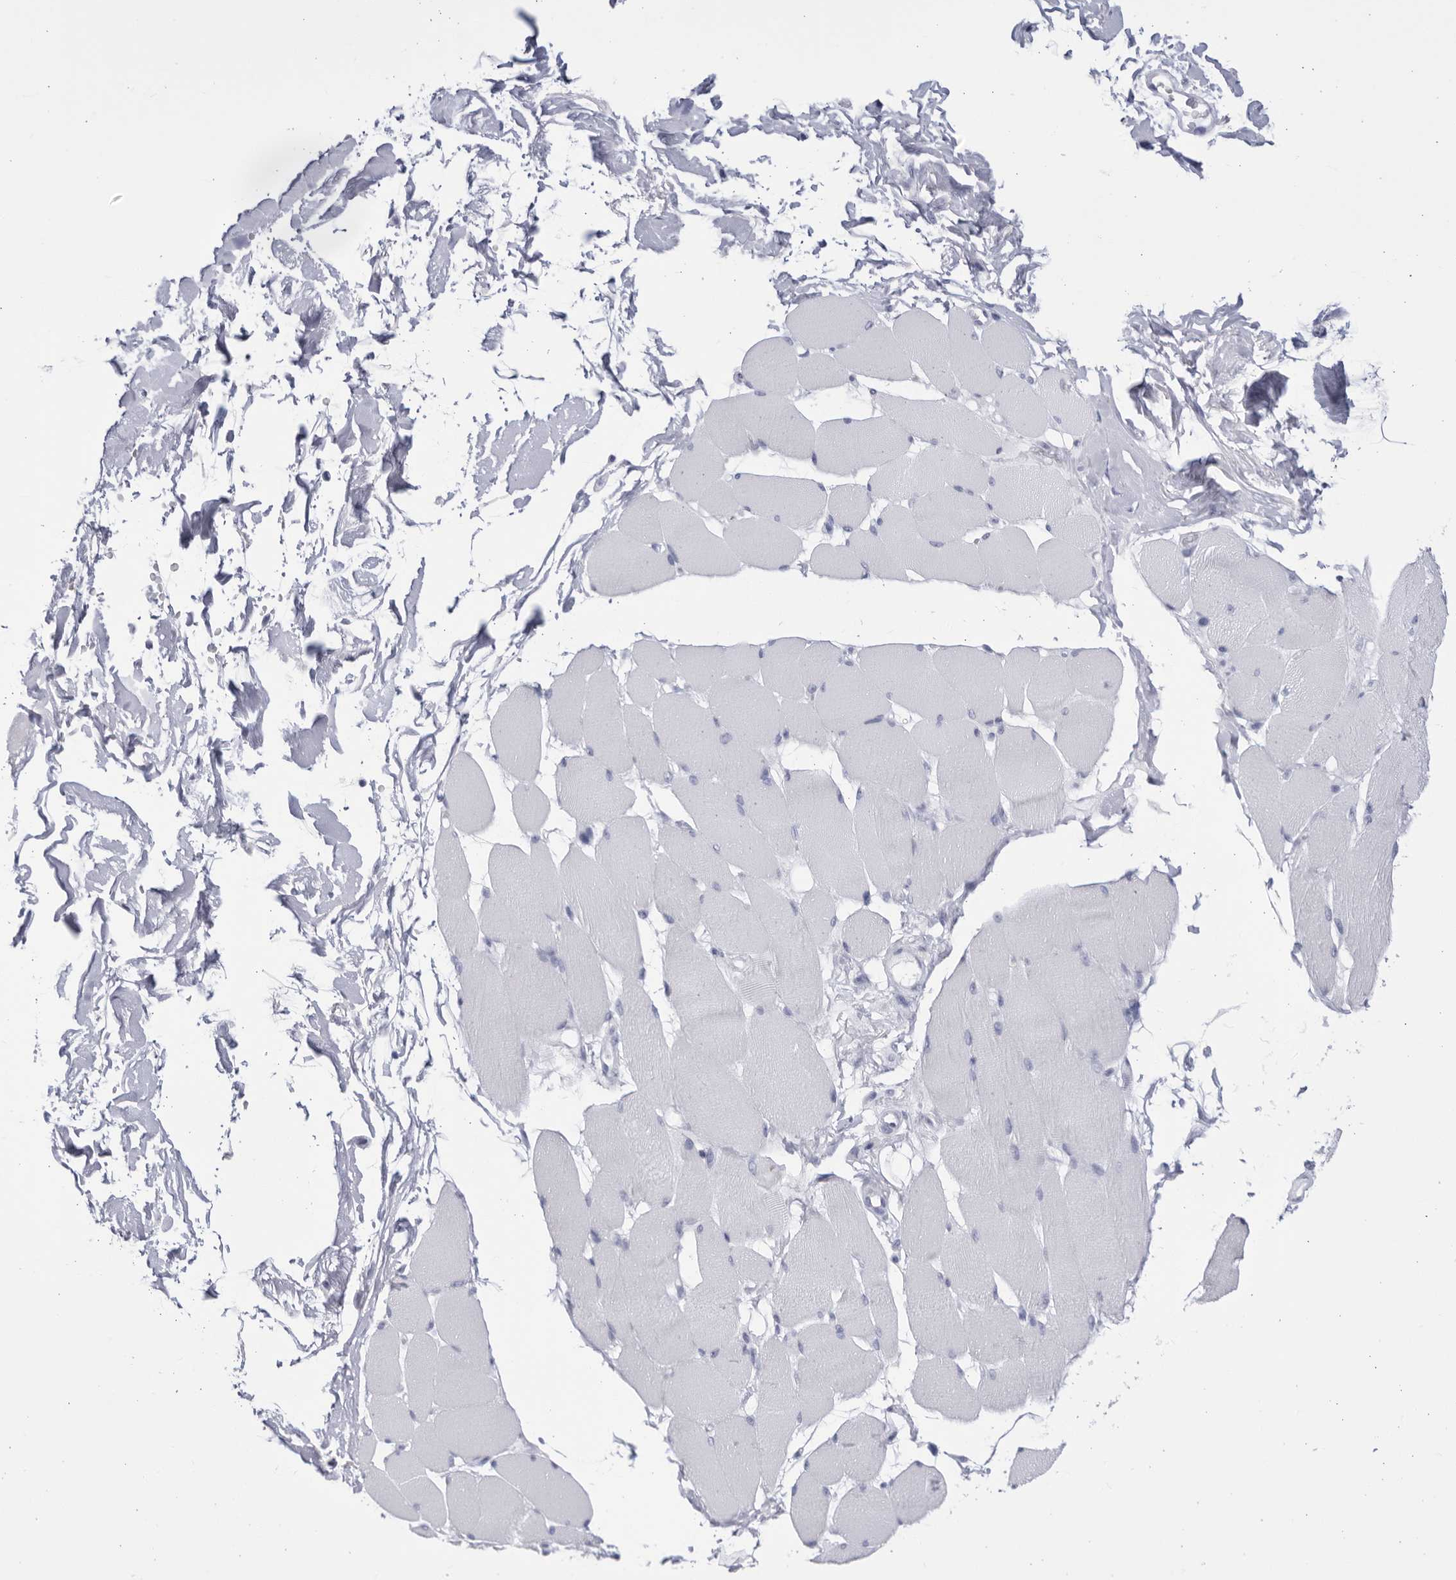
{"staining": {"intensity": "negative", "quantity": "none", "location": "none"}, "tissue": "skeletal muscle", "cell_type": "Myocytes", "image_type": "normal", "snomed": [{"axis": "morphology", "description": "Normal tissue, NOS"}, {"axis": "topography", "description": "Skin"}, {"axis": "topography", "description": "Skeletal muscle"}], "caption": "DAB (3,3'-diaminobenzidine) immunohistochemical staining of normal skeletal muscle demonstrates no significant expression in myocytes. (DAB (3,3'-diaminobenzidine) immunohistochemistry (IHC) with hematoxylin counter stain).", "gene": "CCDC181", "patient": {"sex": "male", "age": 83}}